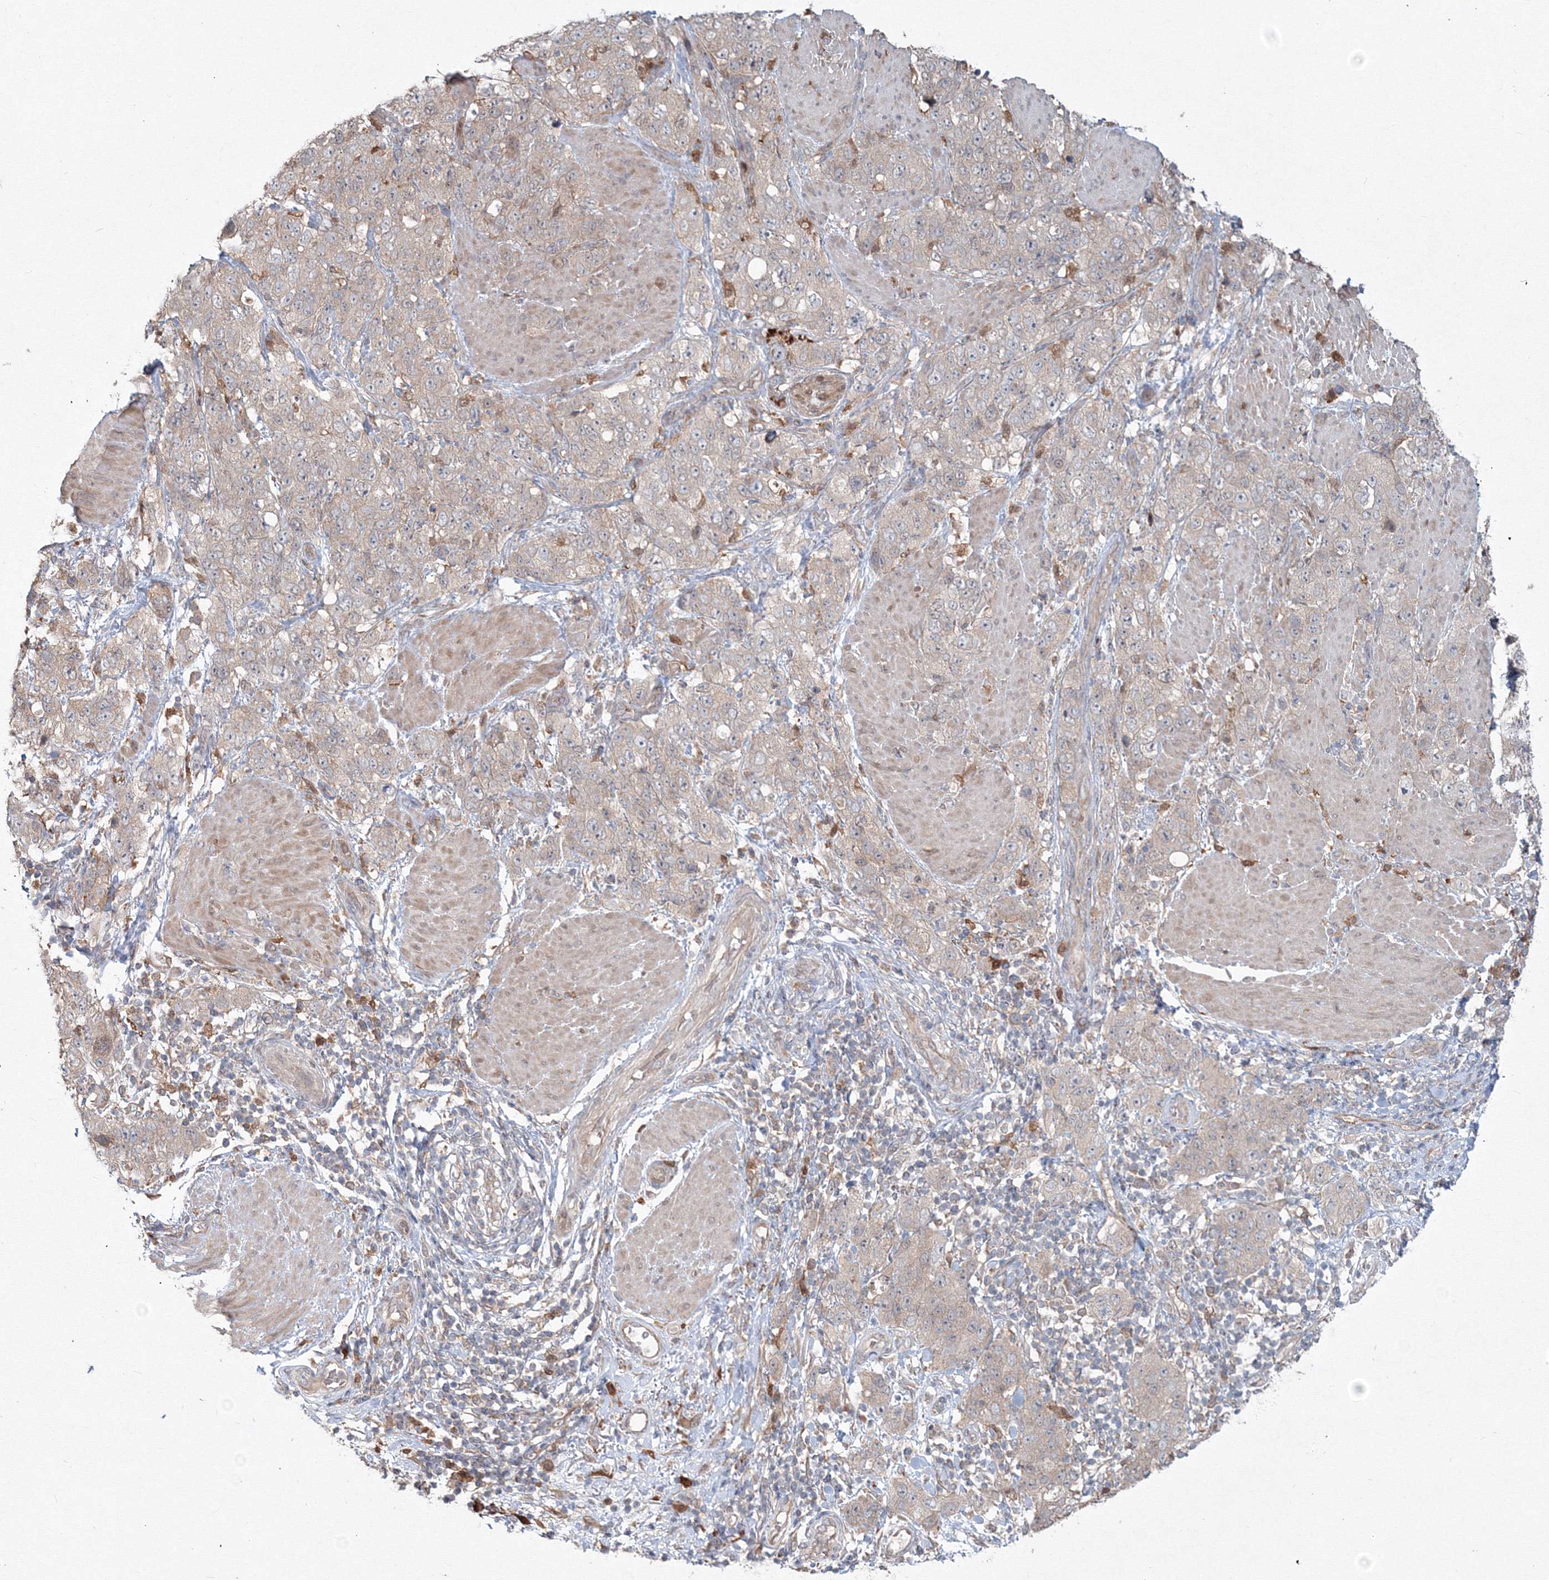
{"staining": {"intensity": "weak", "quantity": "<25%", "location": "cytoplasmic/membranous"}, "tissue": "stomach cancer", "cell_type": "Tumor cells", "image_type": "cancer", "snomed": [{"axis": "morphology", "description": "Adenocarcinoma, NOS"}, {"axis": "topography", "description": "Stomach"}], "caption": "This is a image of immunohistochemistry (IHC) staining of adenocarcinoma (stomach), which shows no expression in tumor cells.", "gene": "MKRN2", "patient": {"sex": "male", "age": 48}}